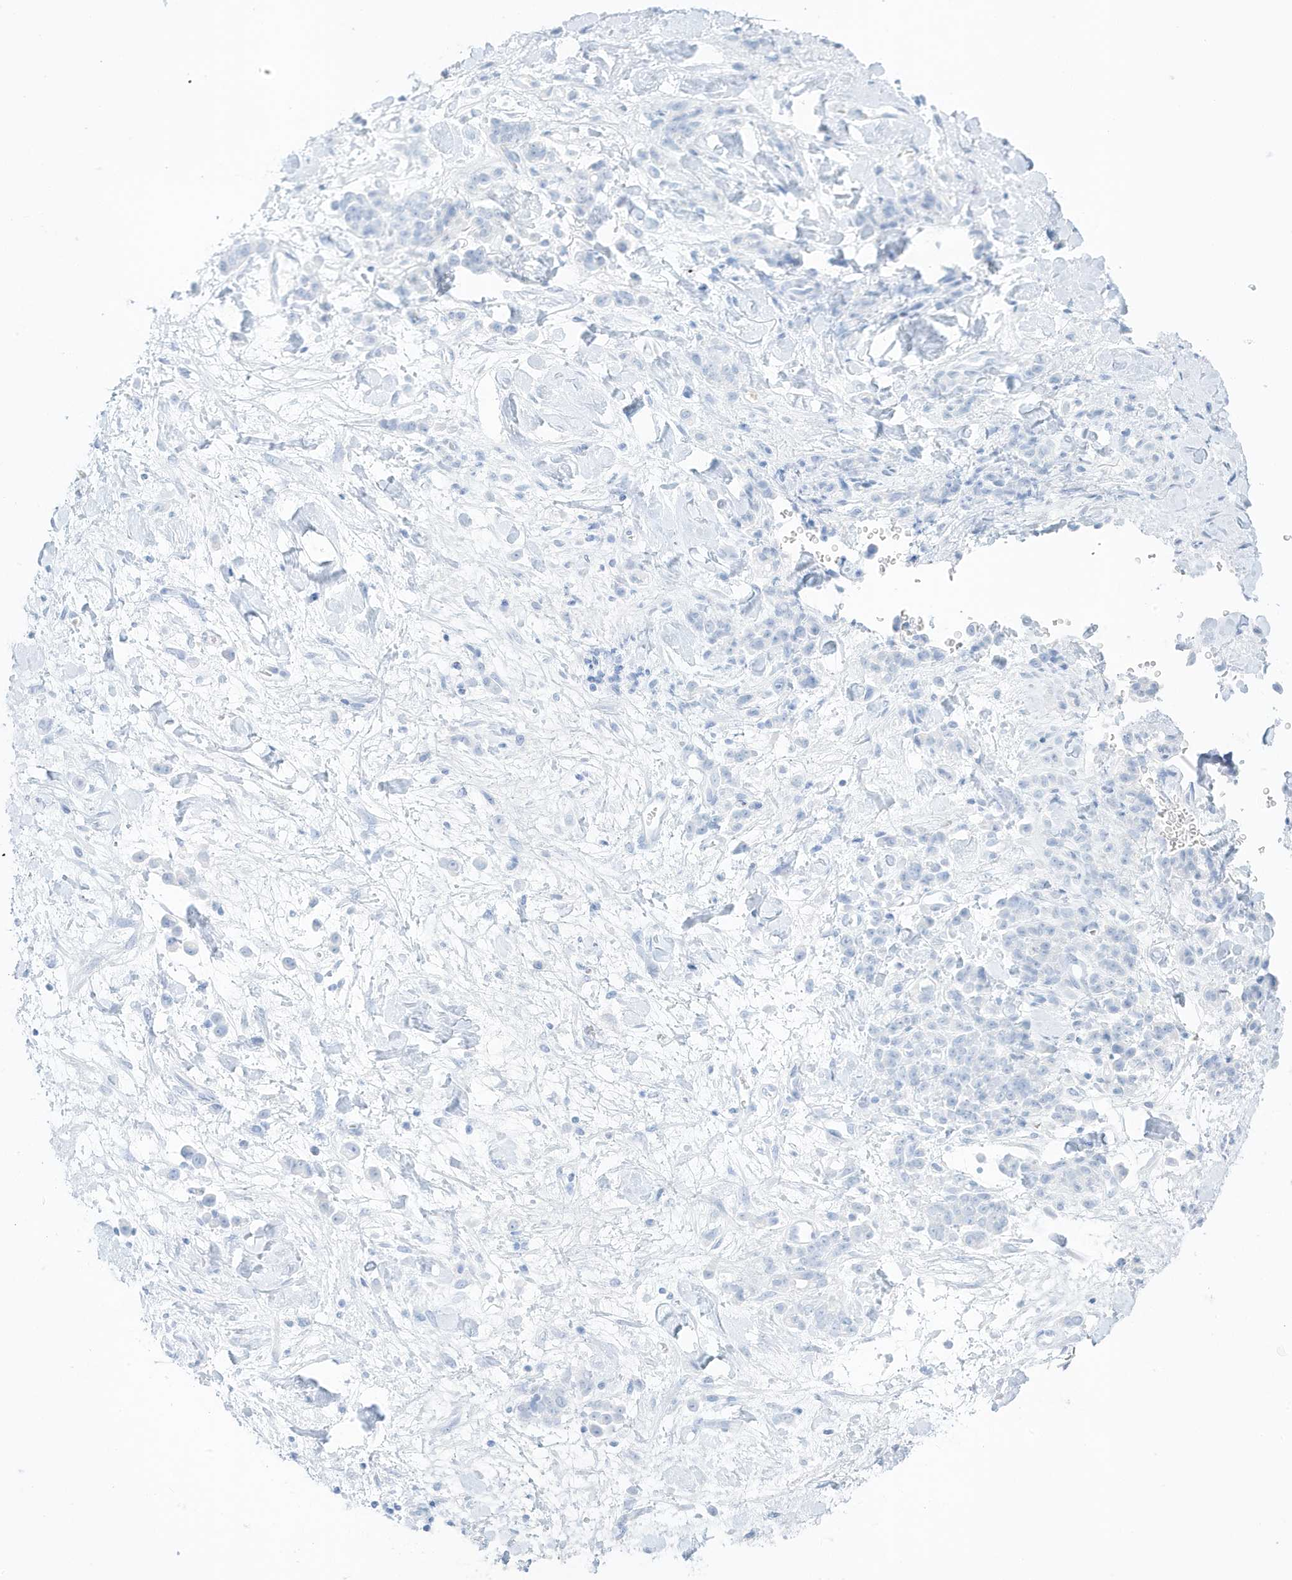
{"staining": {"intensity": "negative", "quantity": "none", "location": "none"}, "tissue": "stomach cancer", "cell_type": "Tumor cells", "image_type": "cancer", "snomed": [{"axis": "morphology", "description": "Normal tissue, NOS"}, {"axis": "morphology", "description": "Adenocarcinoma, NOS"}, {"axis": "topography", "description": "Stomach"}], "caption": "The micrograph reveals no significant positivity in tumor cells of stomach adenocarcinoma.", "gene": "SLC22A13", "patient": {"sex": "male", "age": 82}}